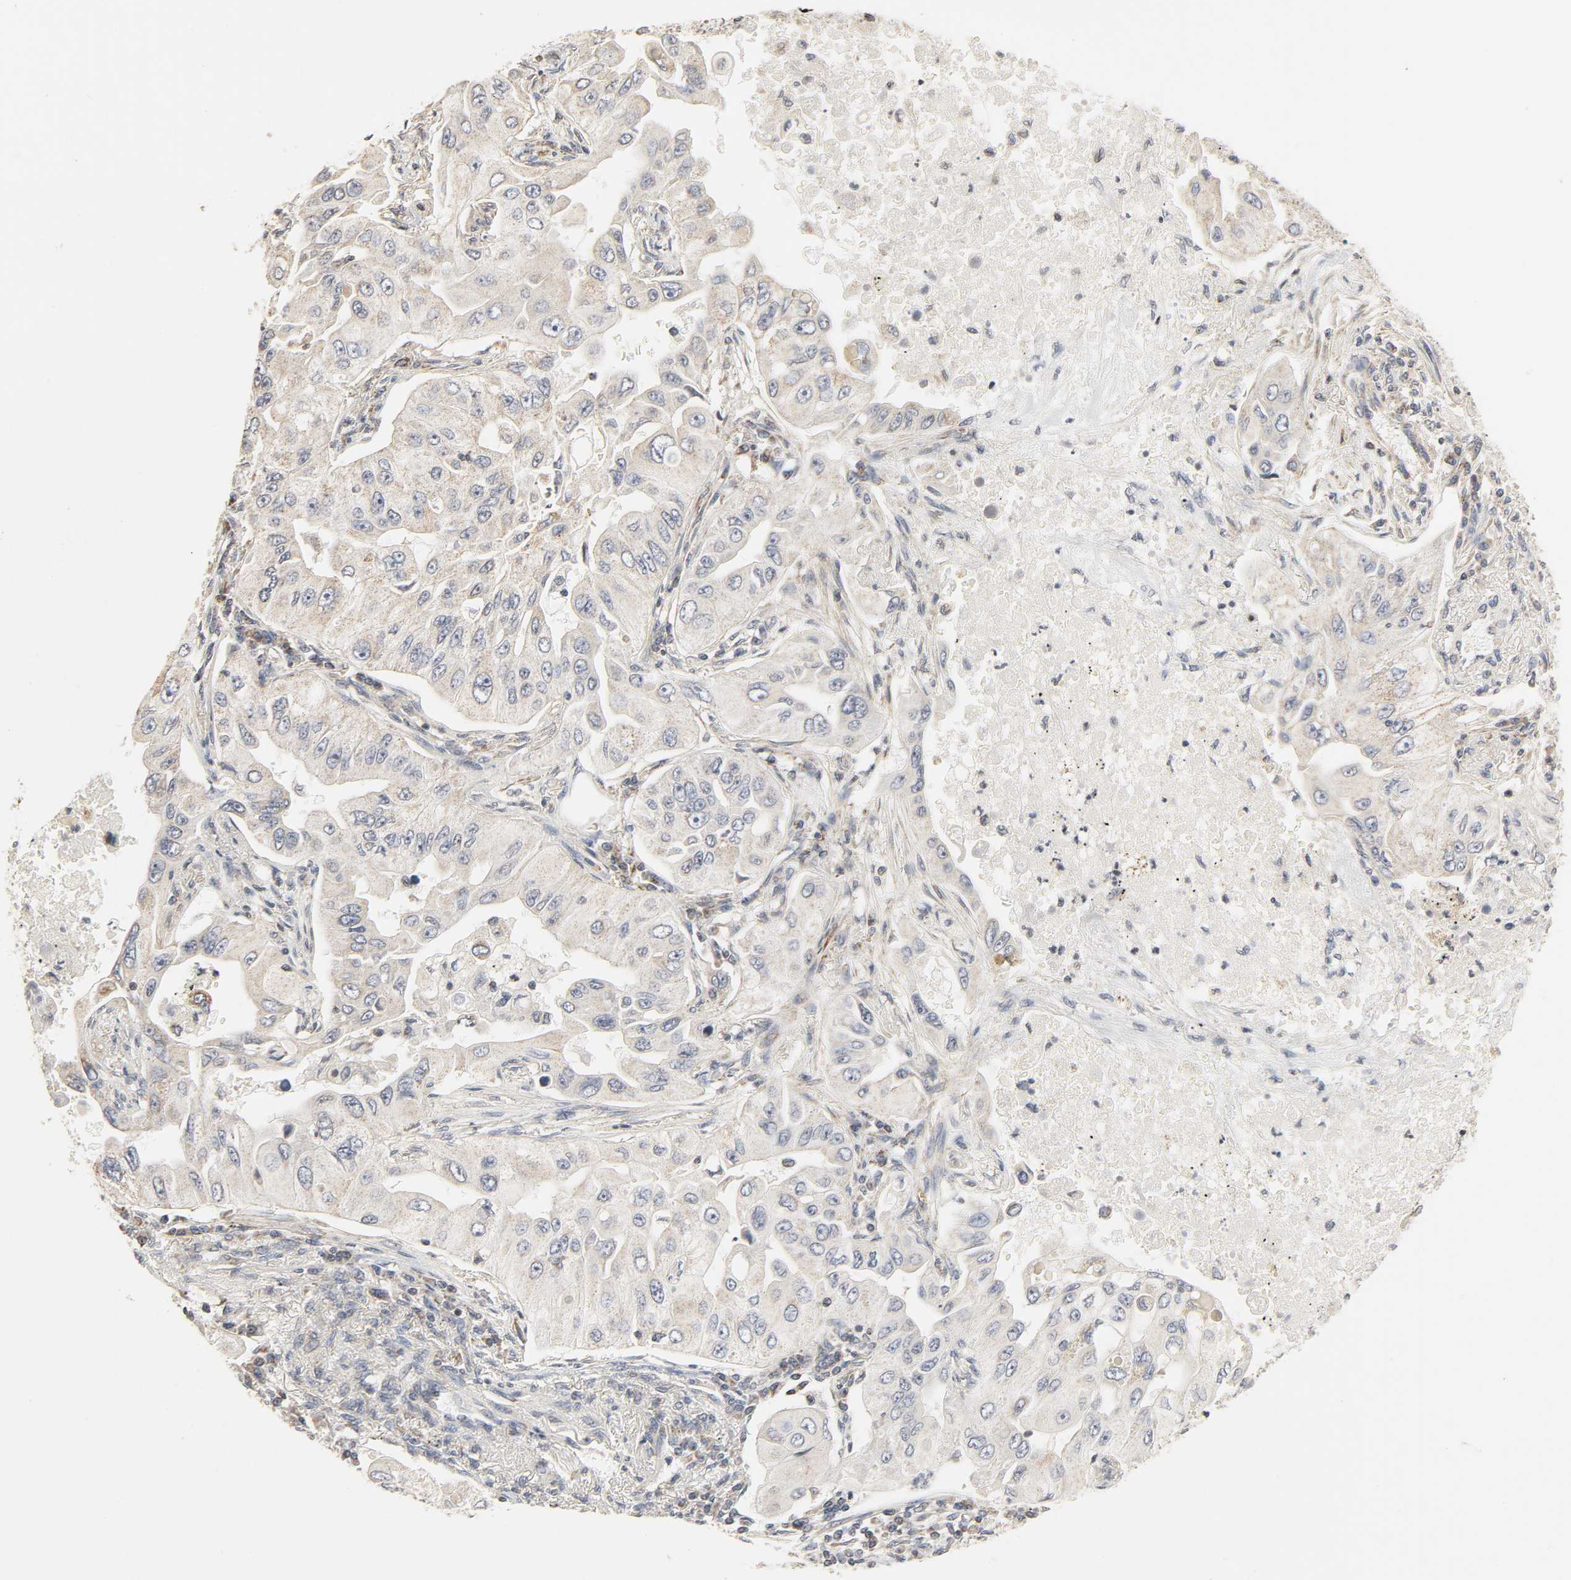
{"staining": {"intensity": "negative", "quantity": "none", "location": "none"}, "tissue": "lung cancer", "cell_type": "Tumor cells", "image_type": "cancer", "snomed": [{"axis": "morphology", "description": "Adenocarcinoma, NOS"}, {"axis": "topography", "description": "Lung"}], "caption": "Tumor cells show no significant positivity in lung cancer.", "gene": "CLEC4E", "patient": {"sex": "male", "age": 84}}